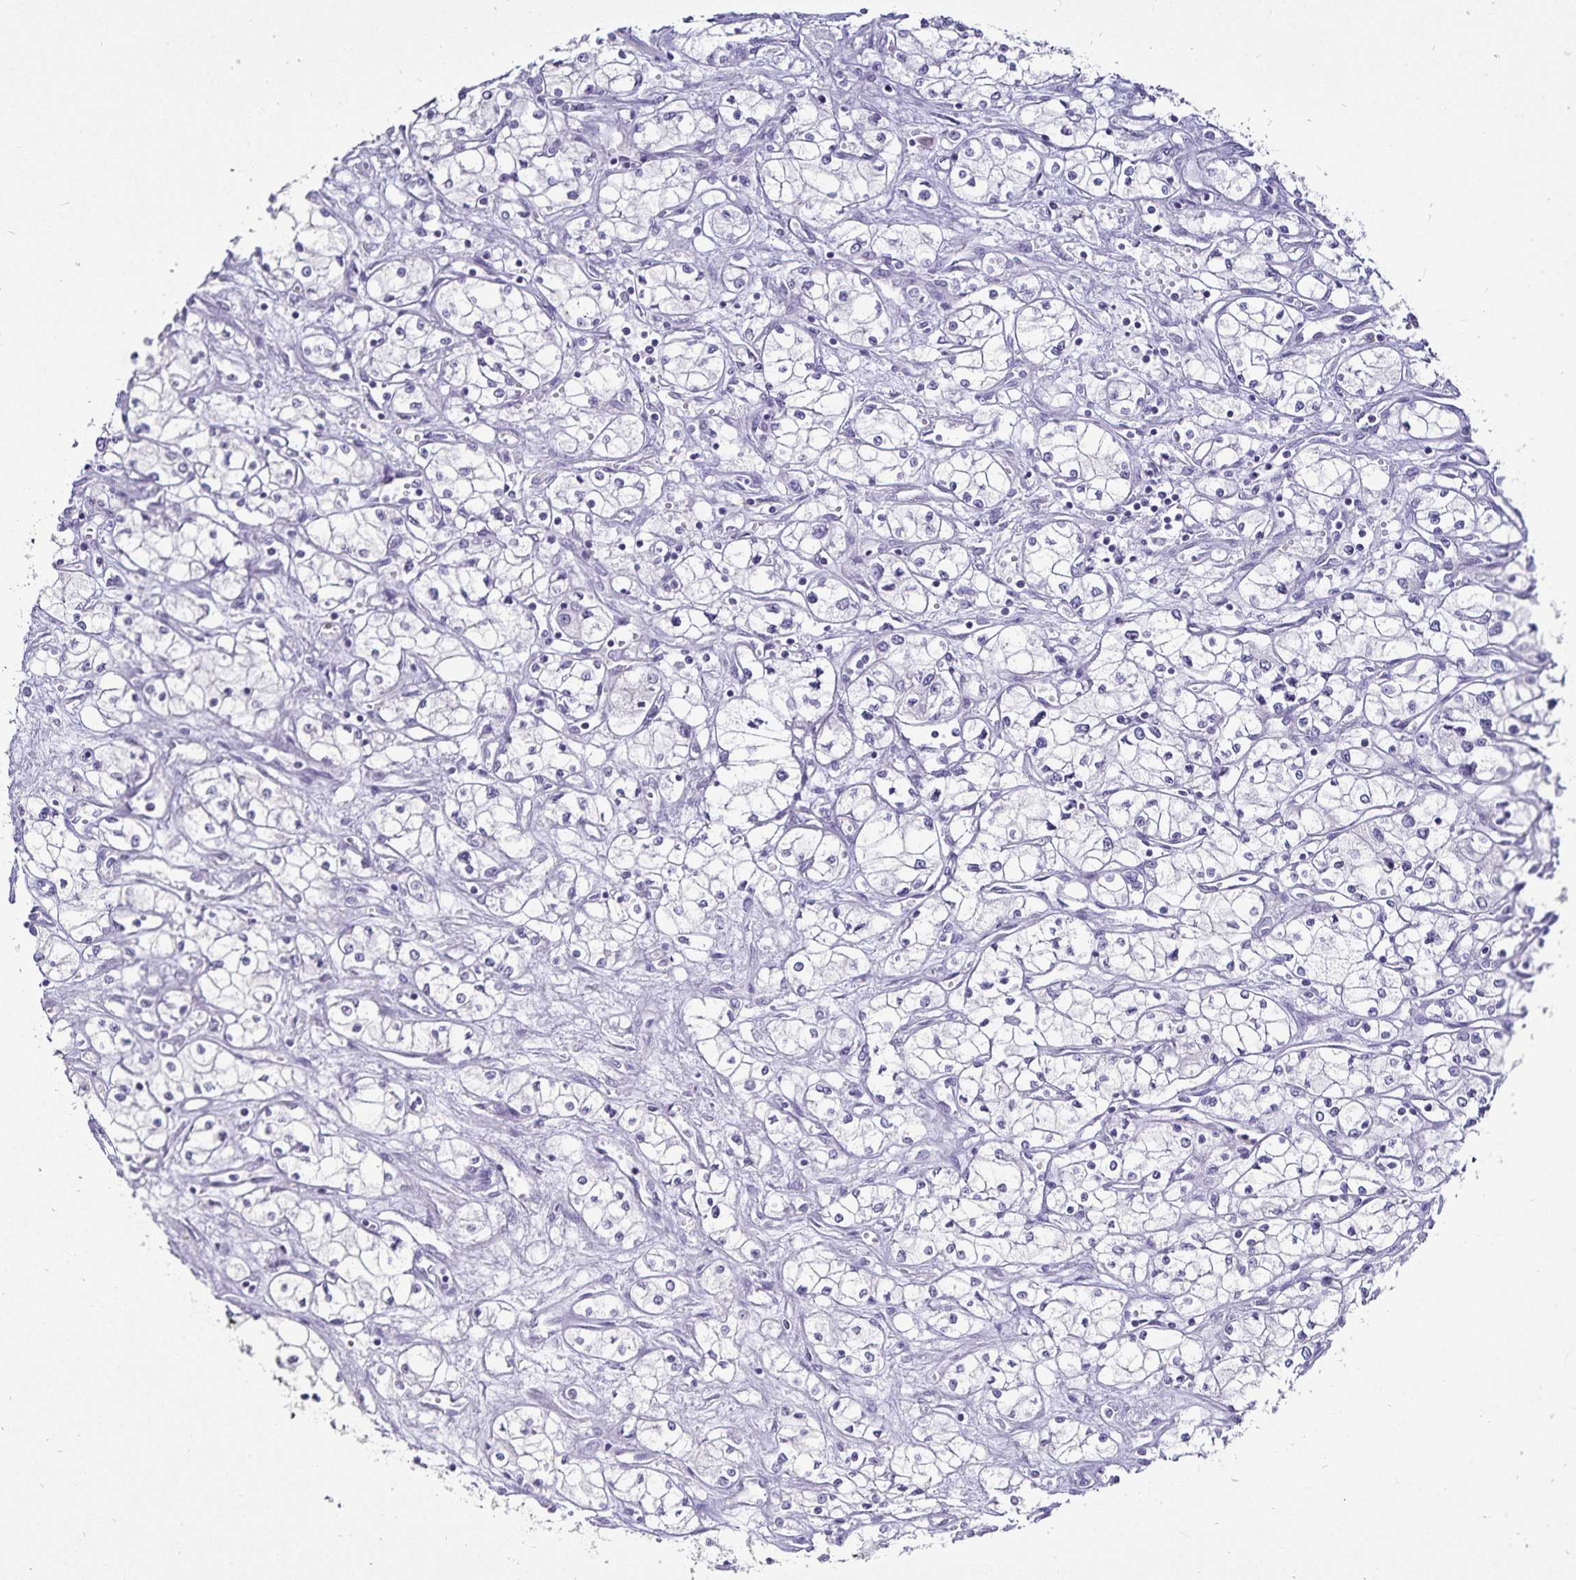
{"staining": {"intensity": "negative", "quantity": "none", "location": "none"}, "tissue": "renal cancer", "cell_type": "Tumor cells", "image_type": "cancer", "snomed": [{"axis": "morphology", "description": "Normal tissue, NOS"}, {"axis": "morphology", "description": "Adenocarcinoma, NOS"}, {"axis": "topography", "description": "Kidney"}], "caption": "Immunohistochemistry of adenocarcinoma (renal) demonstrates no positivity in tumor cells.", "gene": "DEFA6", "patient": {"sex": "male", "age": 59}}